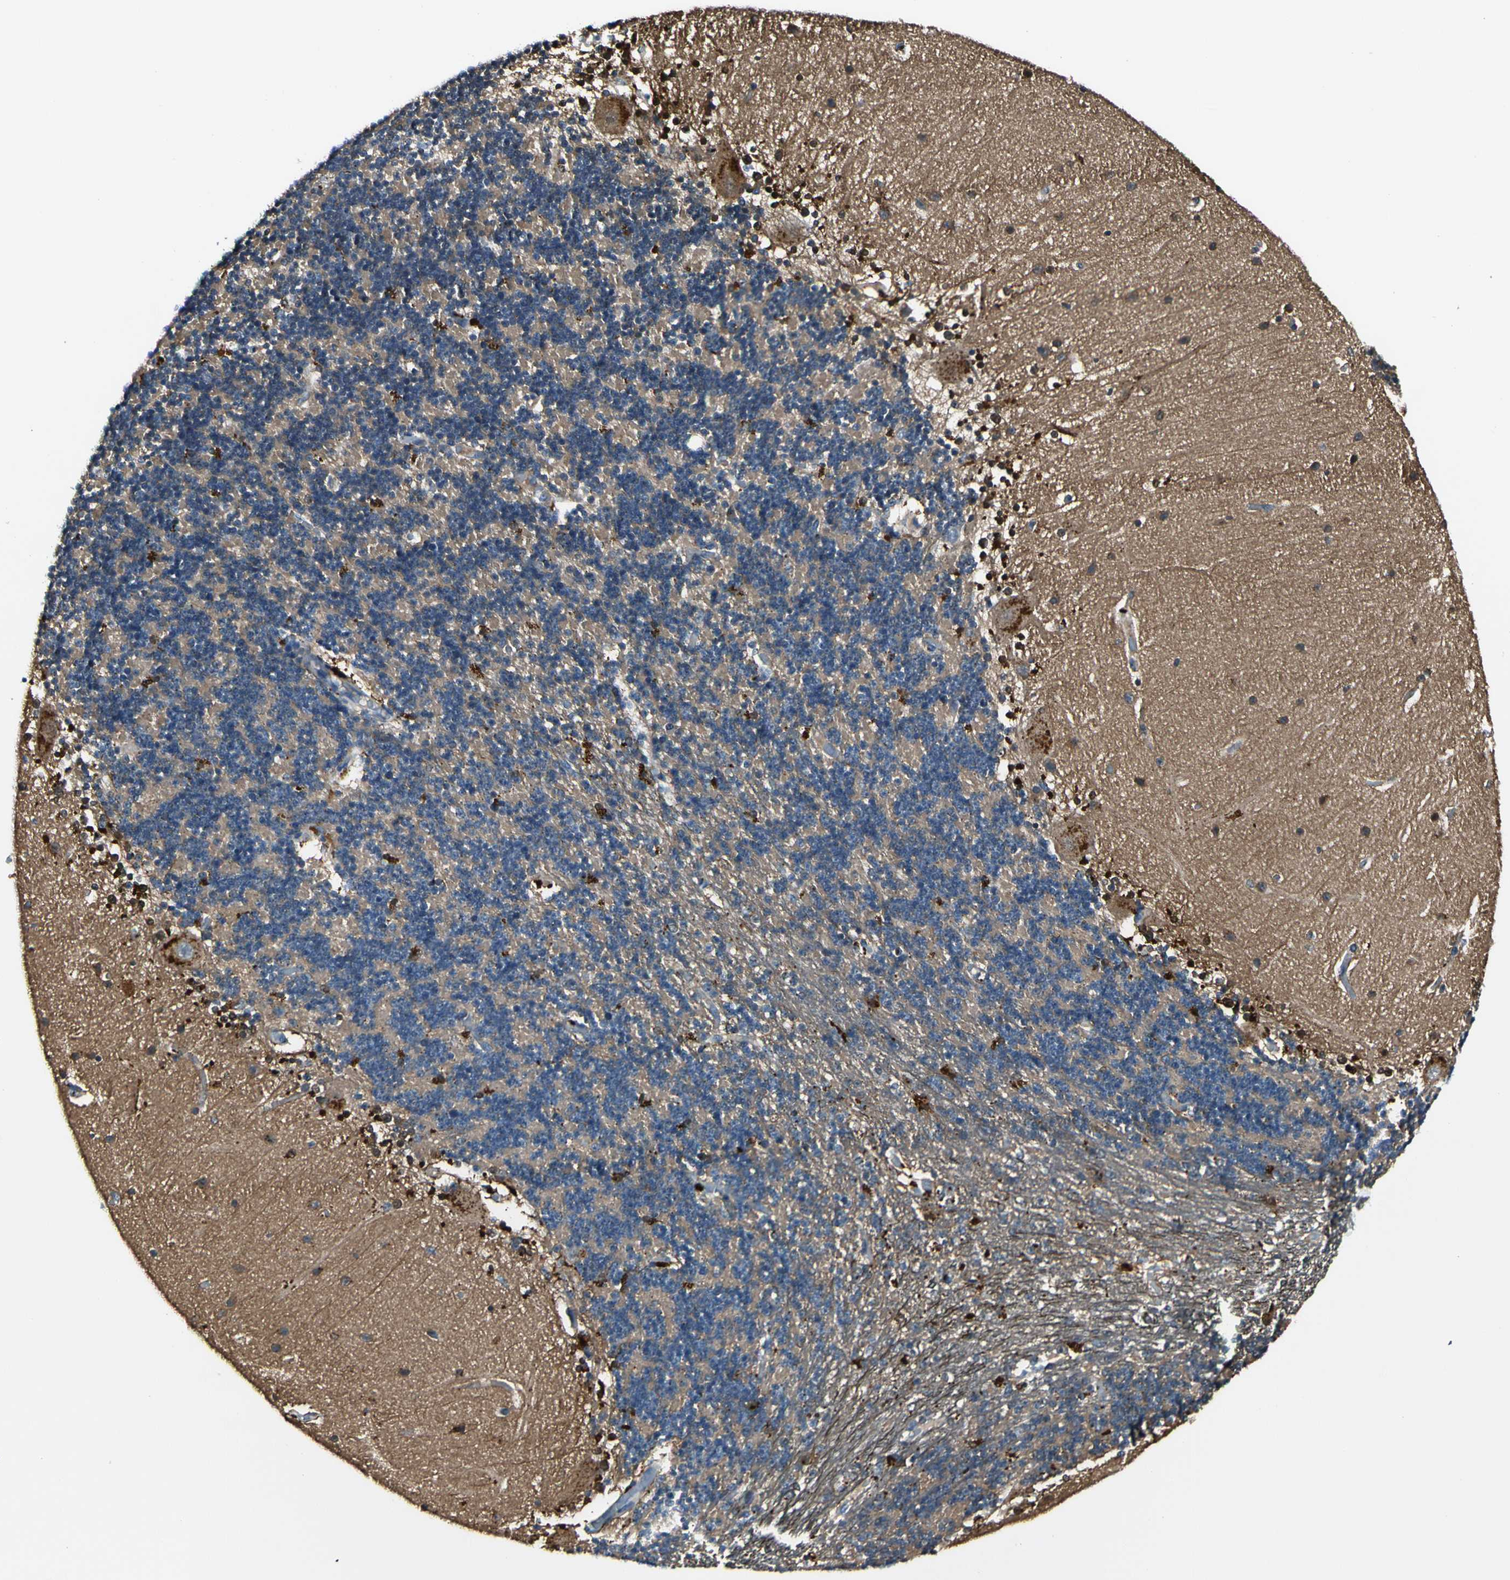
{"staining": {"intensity": "strong", "quantity": "<25%", "location": "cytoplasmic/membranous"}, "tissue": "cerebellum", "cell_type": "Cells in granular layer", "image_type": "normal", "snomed": [{"axis": "morphology", "description": "Normal tissue, NOS"}, {"axis": "topography", "description": "Cerebellum"}], "caption": "An immunohistochemistry (IHC) photomicrograph of unremarkable tissue is shown. Protein staining in brown labels strong cytoplasmic/membranous positivity in cerebellum within cells in granular layer.", "gene": "PEBP1", "patient": {"sex": "female", "age": 54}}